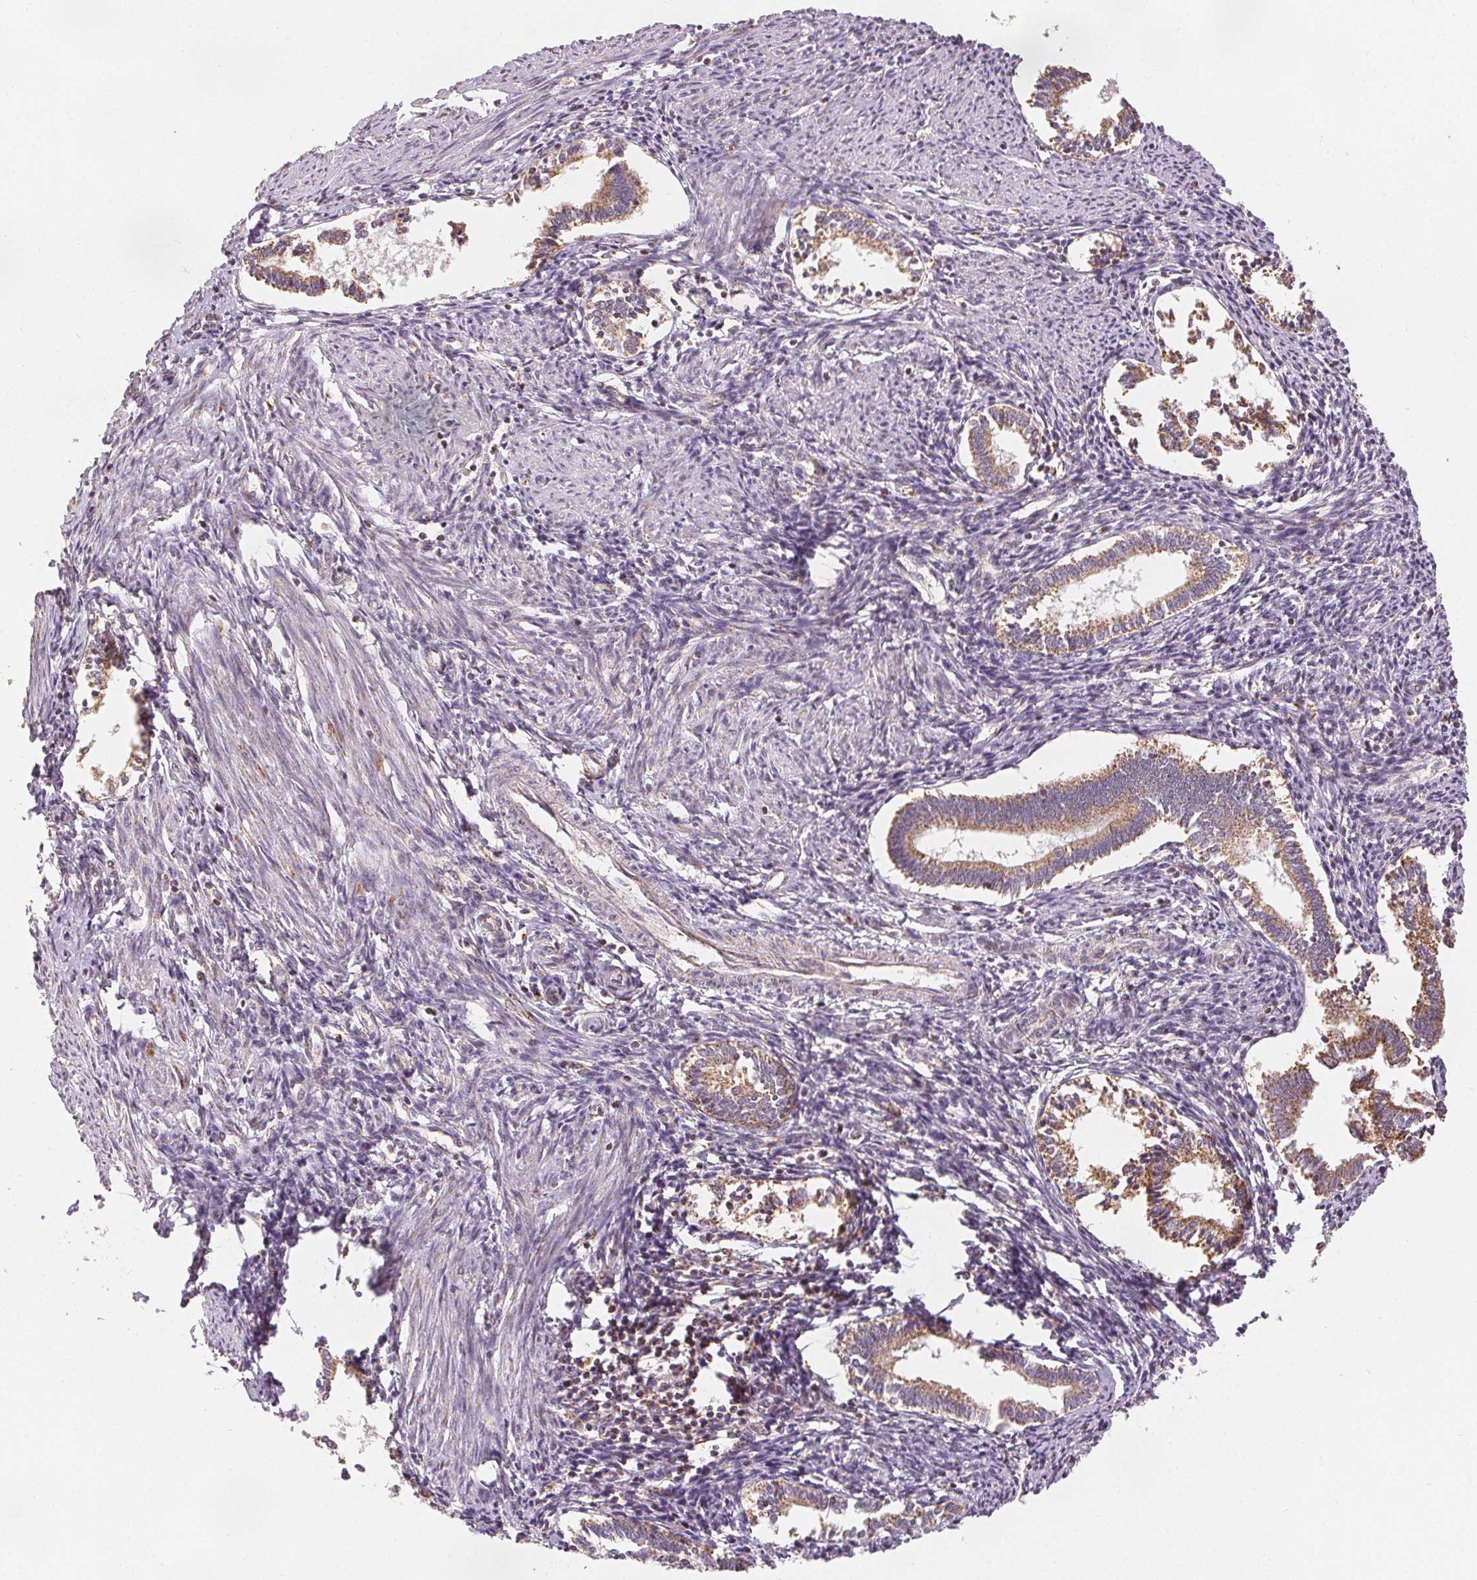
{"staining": {"intensity": "weak", "quantity": "<25%", "location": "cytoplasmic/membranous"}, "tissue": "endometrium", "cell_type": "Cells in endometrial stroma", "image_type": "normal", "snomed": [{"axis": "morphology", "description": "Normal tissue, NOS"}, {"axis": "topography", "description": "Endometrium"}], "caption": "Immunohistochemical staining of benign endometrium displays no significant expression in cells in endometrial stroma.", "gene": "SDHB", "patient": {"sex": "female", "age": 41}}